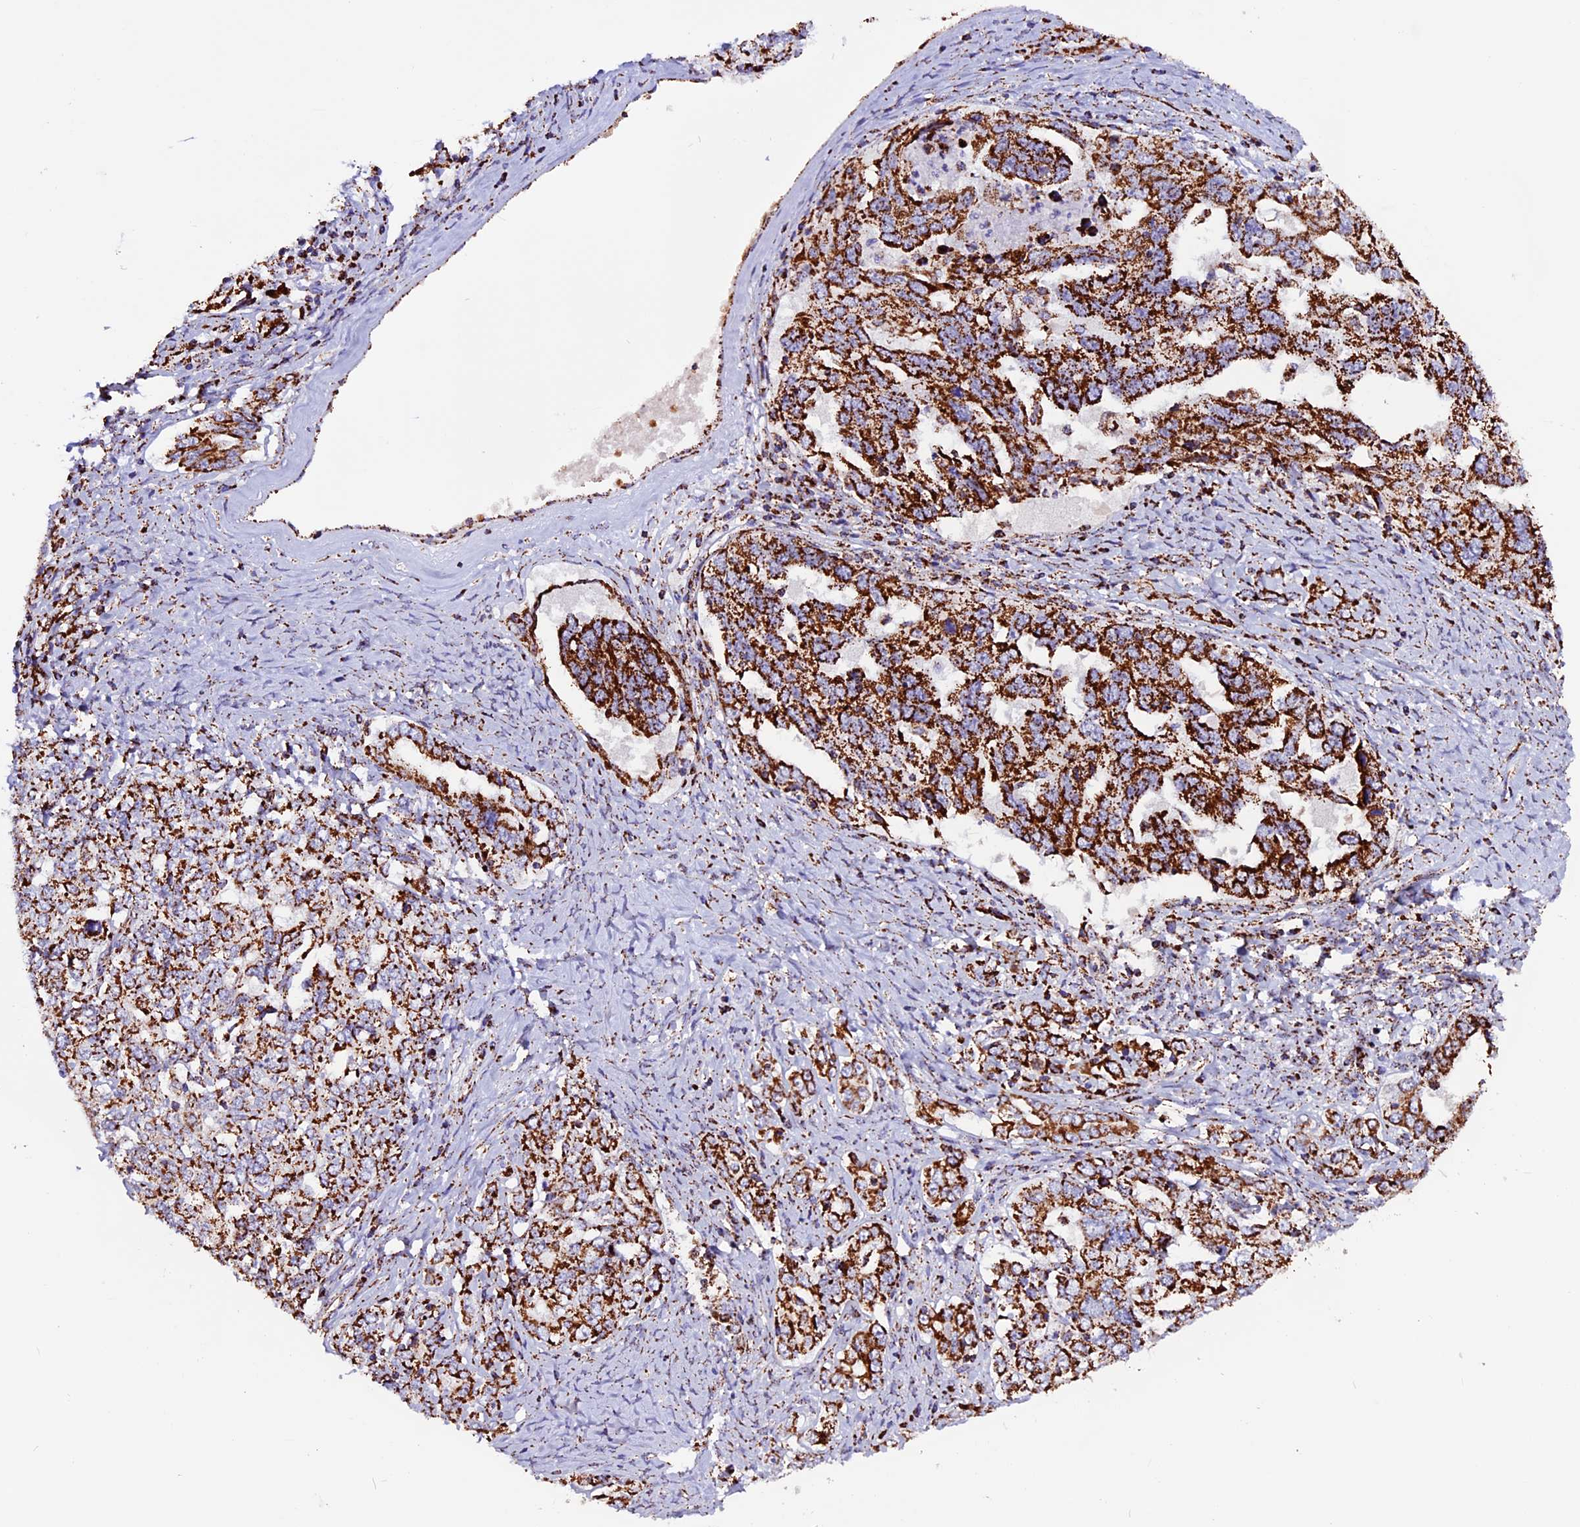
{"staining": {"intensity": "strong", "quantity": ">75%", "location": "cytoplasmic/membranous"}, "tissue": "ovarian cancer", "cell_type": "Tumor cells", "image_type": "cancer", "snomed": [{"axis": "morphology", "description": "Carcinoma, endometroid"}, {"axis": "topography", "description": "Ovary"}], "caption": "This photomicrograph reveals immunohistochemistry (IHC) staining of endometroid carcinoma (ovarian), with high strong cytoplasmic/membranous expression in approximately >75% of tumor cells.", "gene": "CX3CL1", "patient": {"sex": "female", "age": 62}}